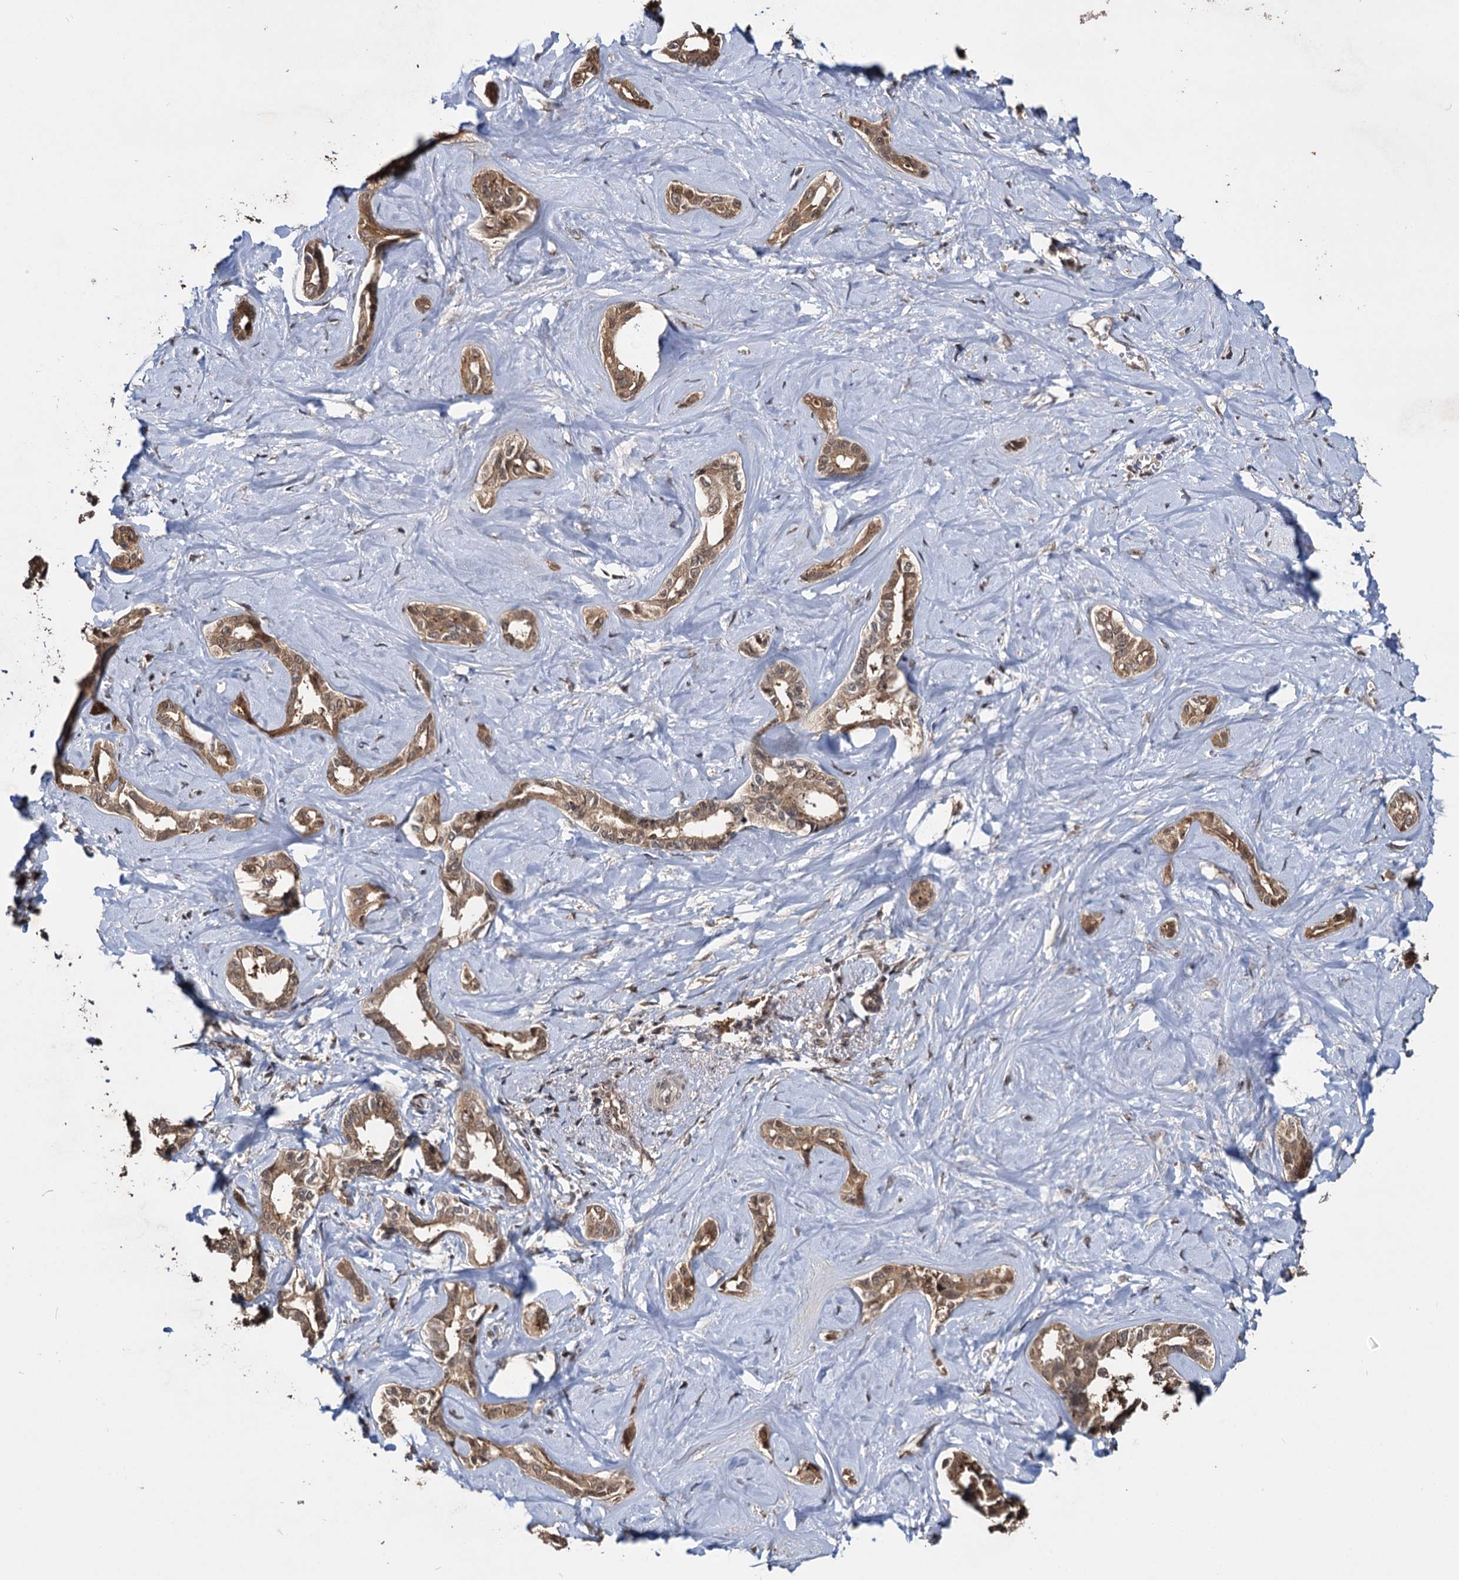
{"staining": {"intensity": "moderate", "quantity": ">75%", "location": "cytoplasmic/membranous,nuclear"}, "tissue": "liver cancer", "cell_type": "Tumor cells", "image_type": "cancer", "snomed": [{"axis": "morphology", "description": "Cholangiocarcinoma"}, {"axis": "topography", "description": "Liver"}], "caption": "Immunohistochemical staining of human liver cholangiocarcinoma shows moderate cytoplasmic/membranous and nuclear protein staining in about >75% of tumor cells. (IHC, brightfield microscopy, high magnification).", "gene": "SLC46A3", "patient": {"sex": "female", "age": 77}}